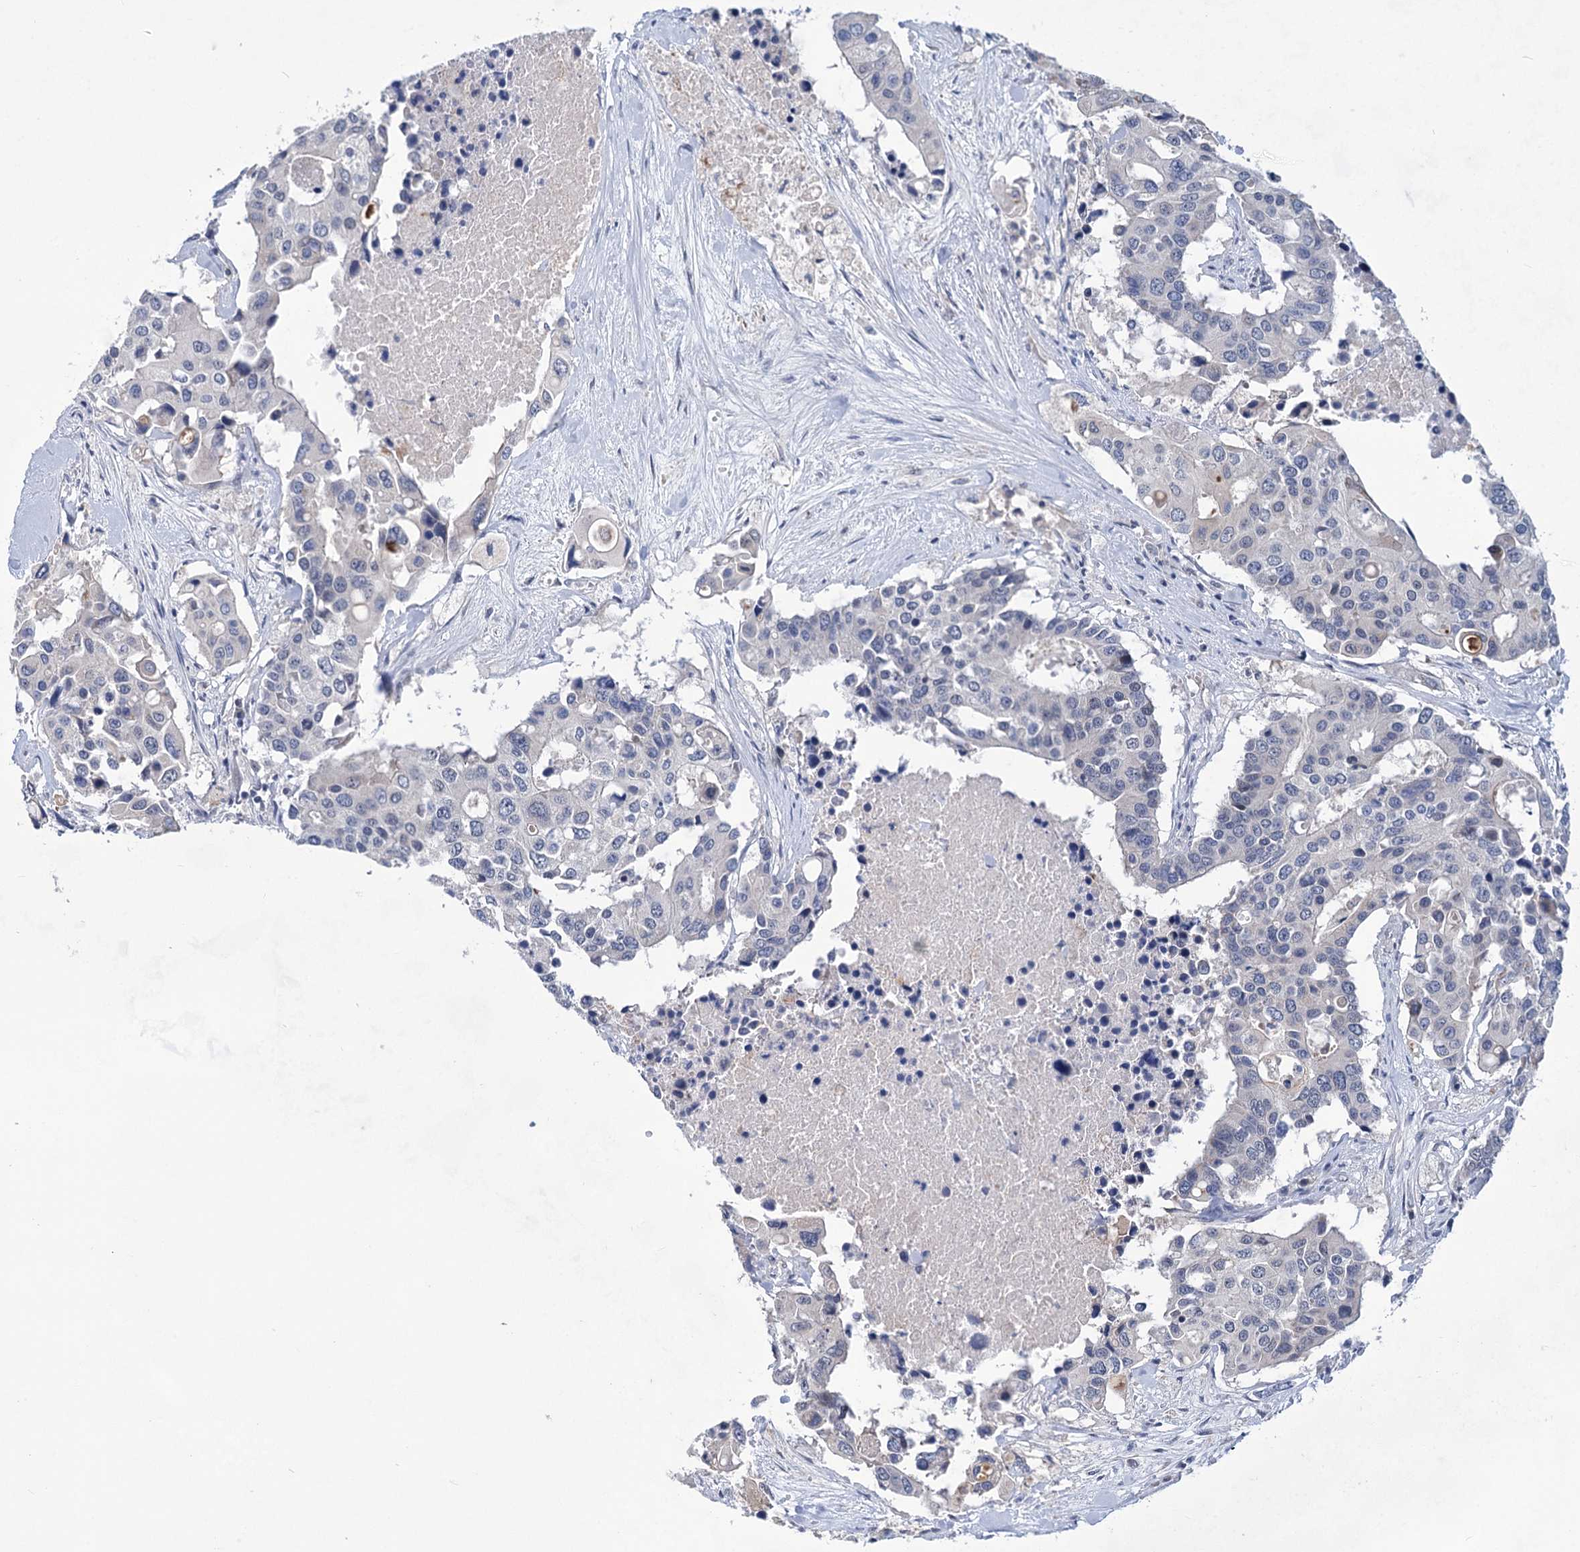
{"staining": {"intensity": "negative", "quantity": "none", "location": "none"}, "tissue": "colorectal cancer", "cell_type": "Tumor cells", "image_type": "cancer", "snomed": [{"axis": "morphology", "description": "Adenocarcinoma, NOS"}, {"axis": "topography", "description": "Colon"}], "caption": "High magnification brightfield microscopy of colorectal adenocarcinoma stained with DAB (brown) and counterstained with hematoxylin (blue): tumor cells show no significant positivity.", "gene": "TTC17", "patient": {"sex": "male", "age": 77}}